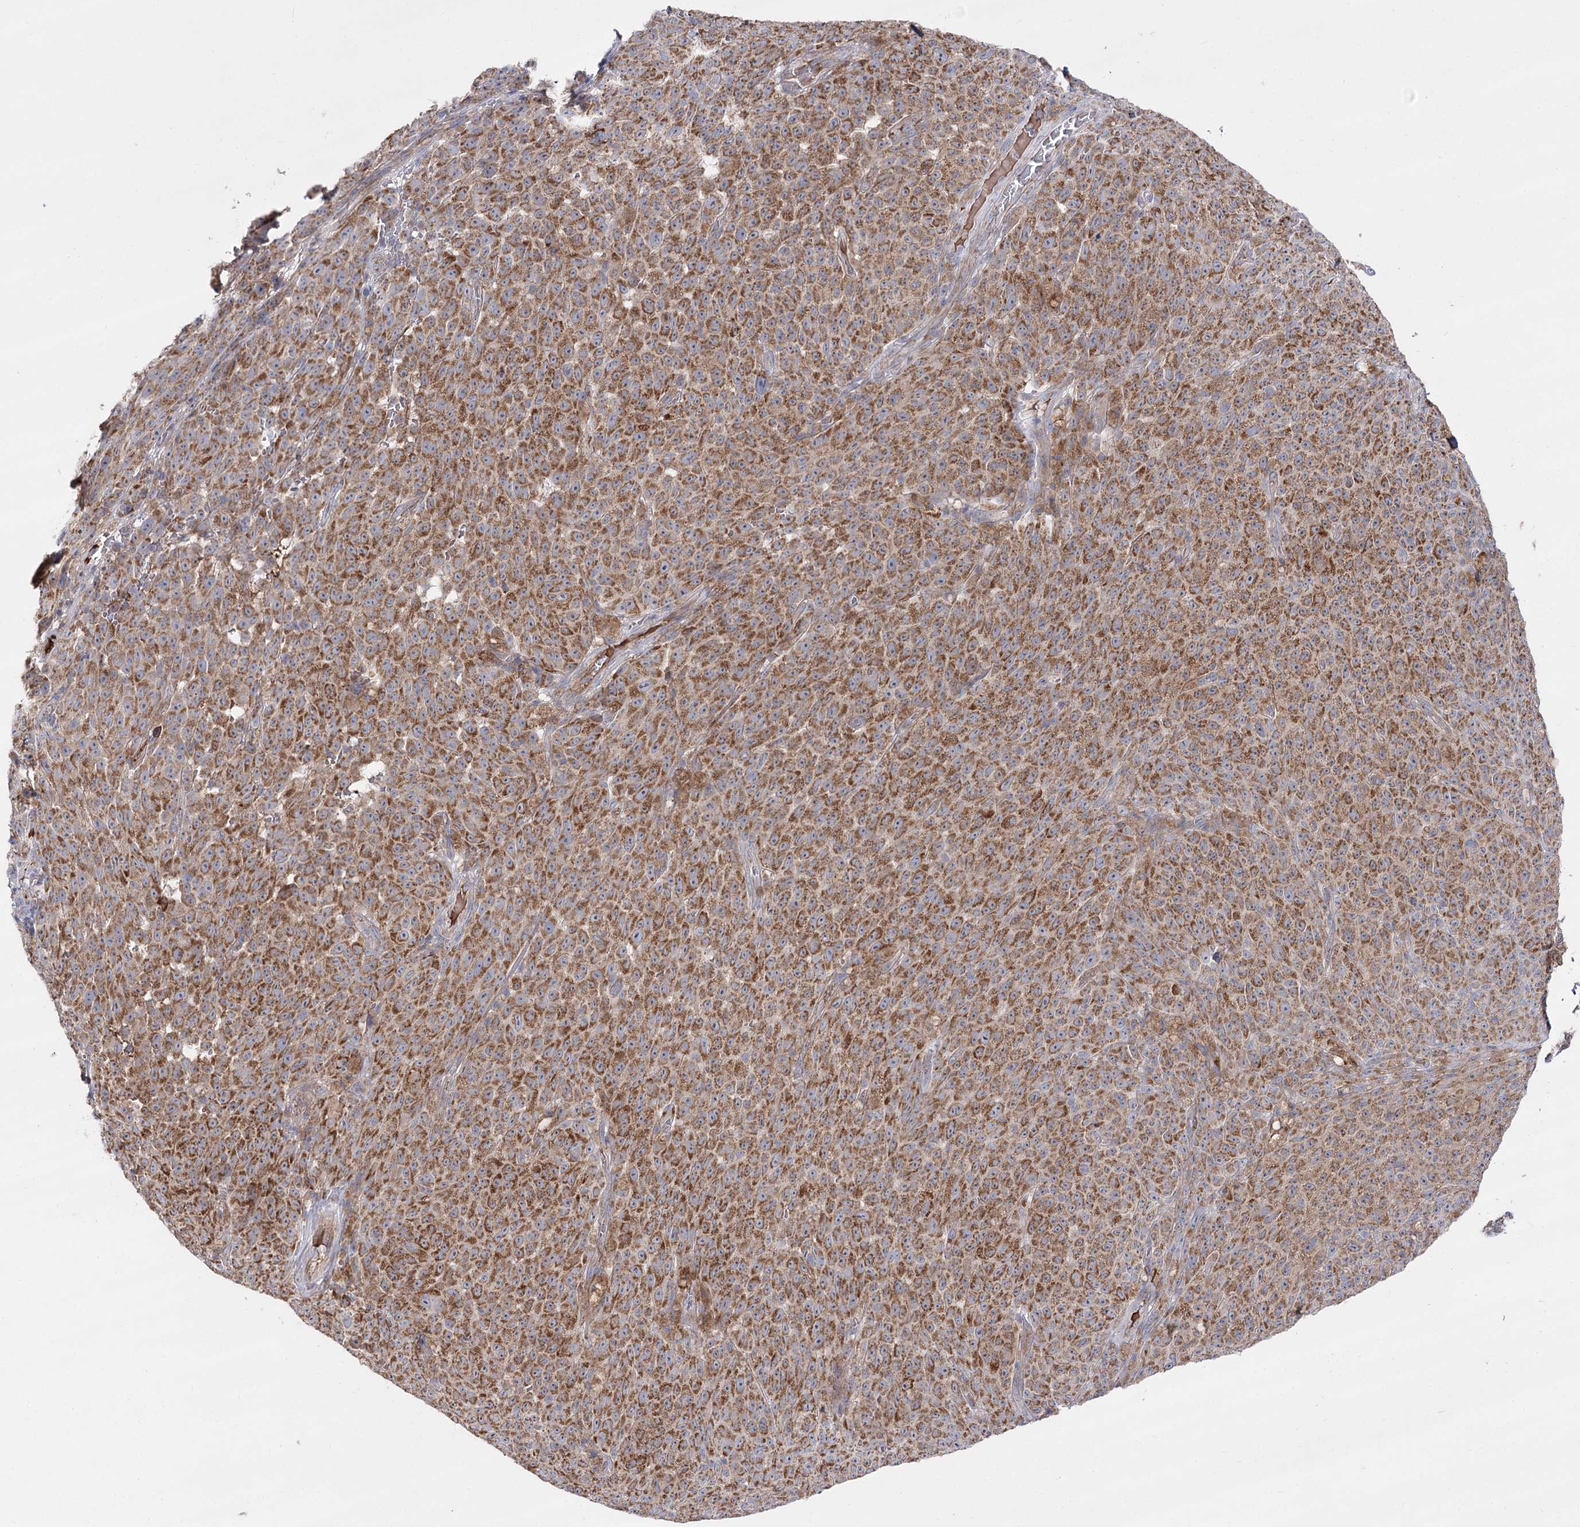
{"staining": {"intensity": "moderate", "quantity": ">75%", "location": "cytoplasmic/membranous"}, "tissue": "melanoma", "cell_type": "Tumor cells", "image_type": "cancer", "snomed": [{"axis": "morphology", "description": "Malignant melanoma, NOS"}, {"axis": "topography", "description": "Skin"}], "caption": "Malignant melanoma stained for a protein shows moderate cytoplasmic/membranous positivity in tumor cells.", "gene": "NADK2", "patient": {"sex": "female", "age": 82}}